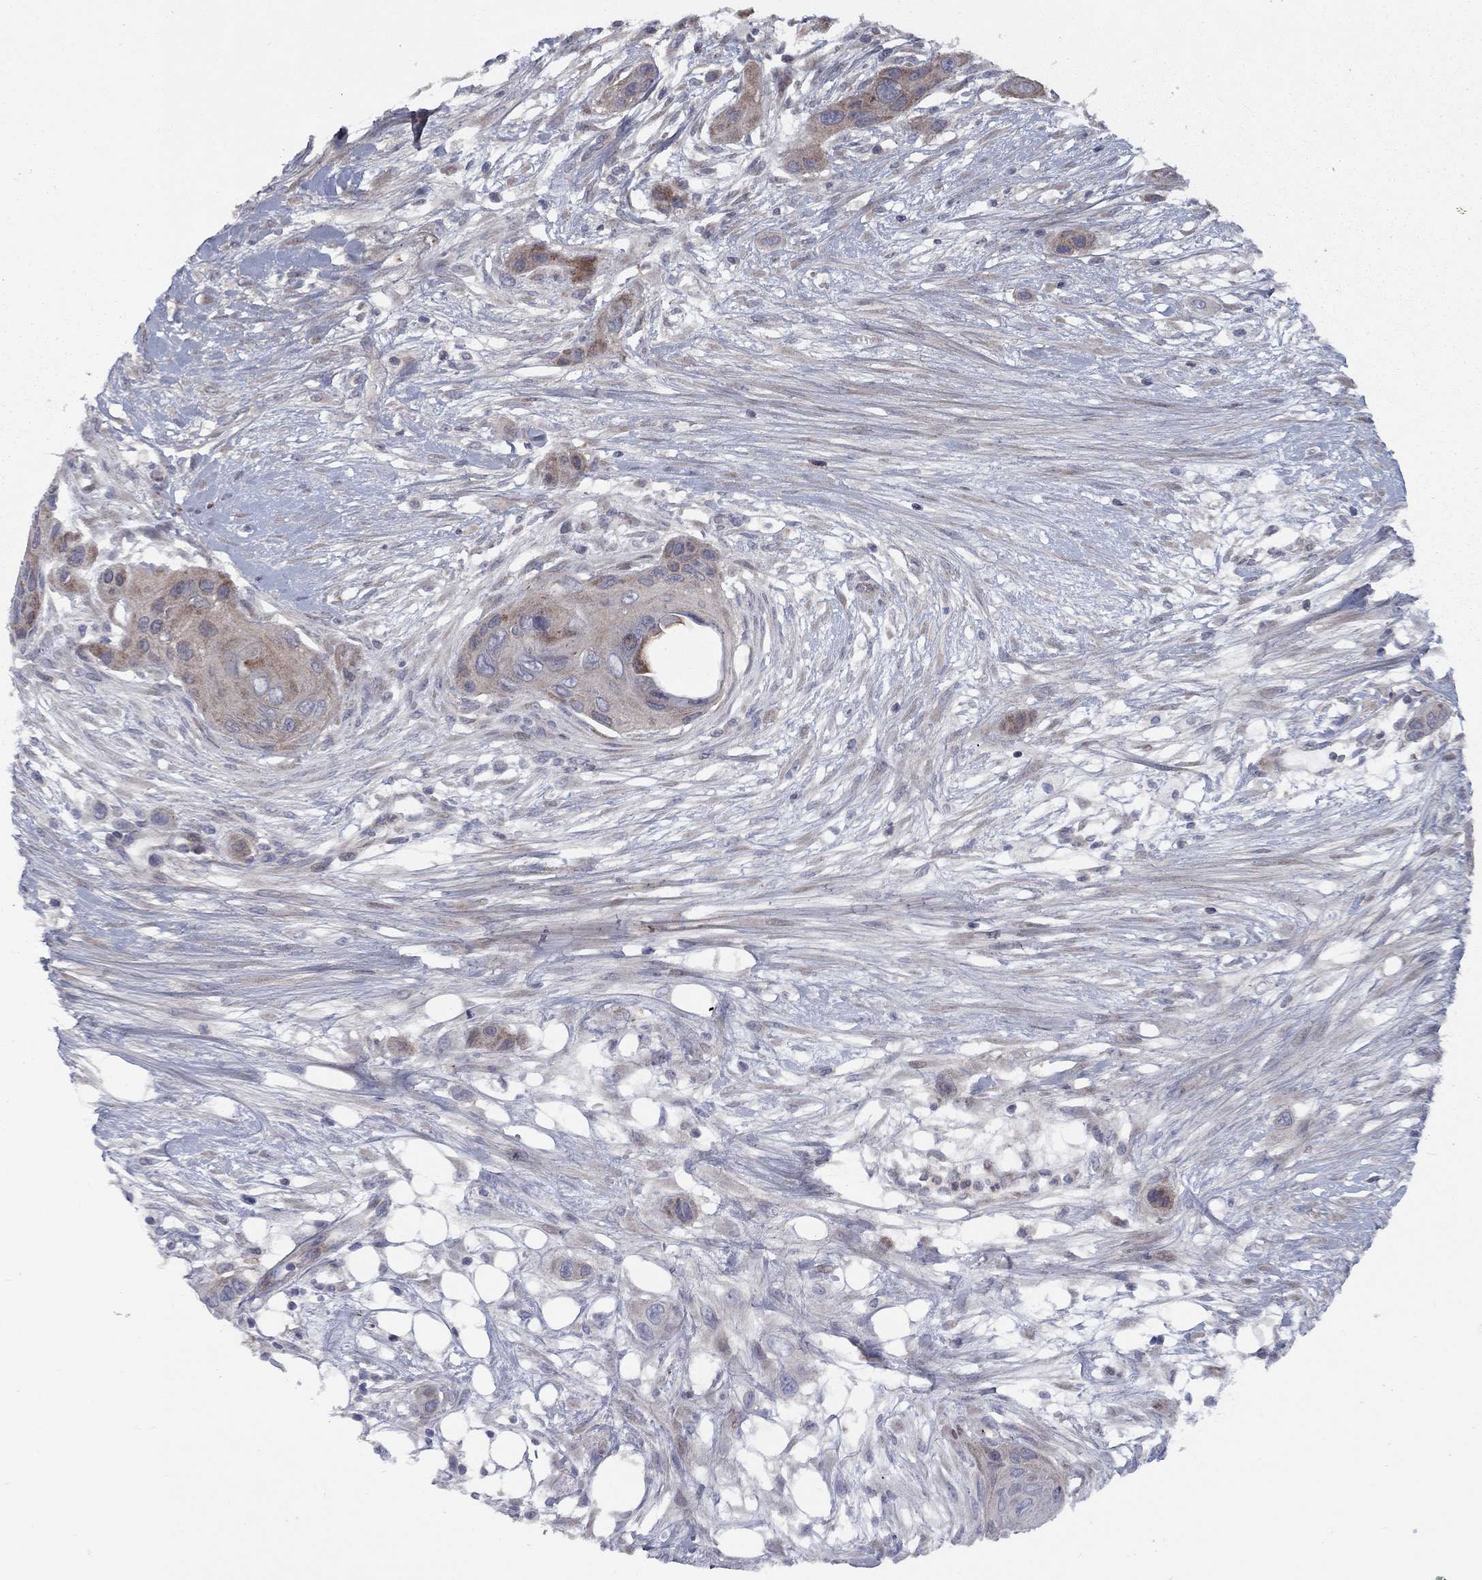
{"staining": {"intensity": "weak", "quantity": "25%-75%", "location": "cytoplasmic/membranous"}, "tissue": "skin cancer", "cell_type": "Tumor cells", "image_type": "cancer", "snomed": [{"axis": "morphology", "description": "Squamous cell carcinoma, NOS"}, {"axis": "topography", "description": "Skin"}], "caption": "The micrograph demonstrates a brown stain indicating the presence of a protein in the cytoplasmic/membranous of tumor cells in squamous cell carcinoma (skin).", "gene": "DUSP7", "patient": {"sex": "male", "age": 79}}